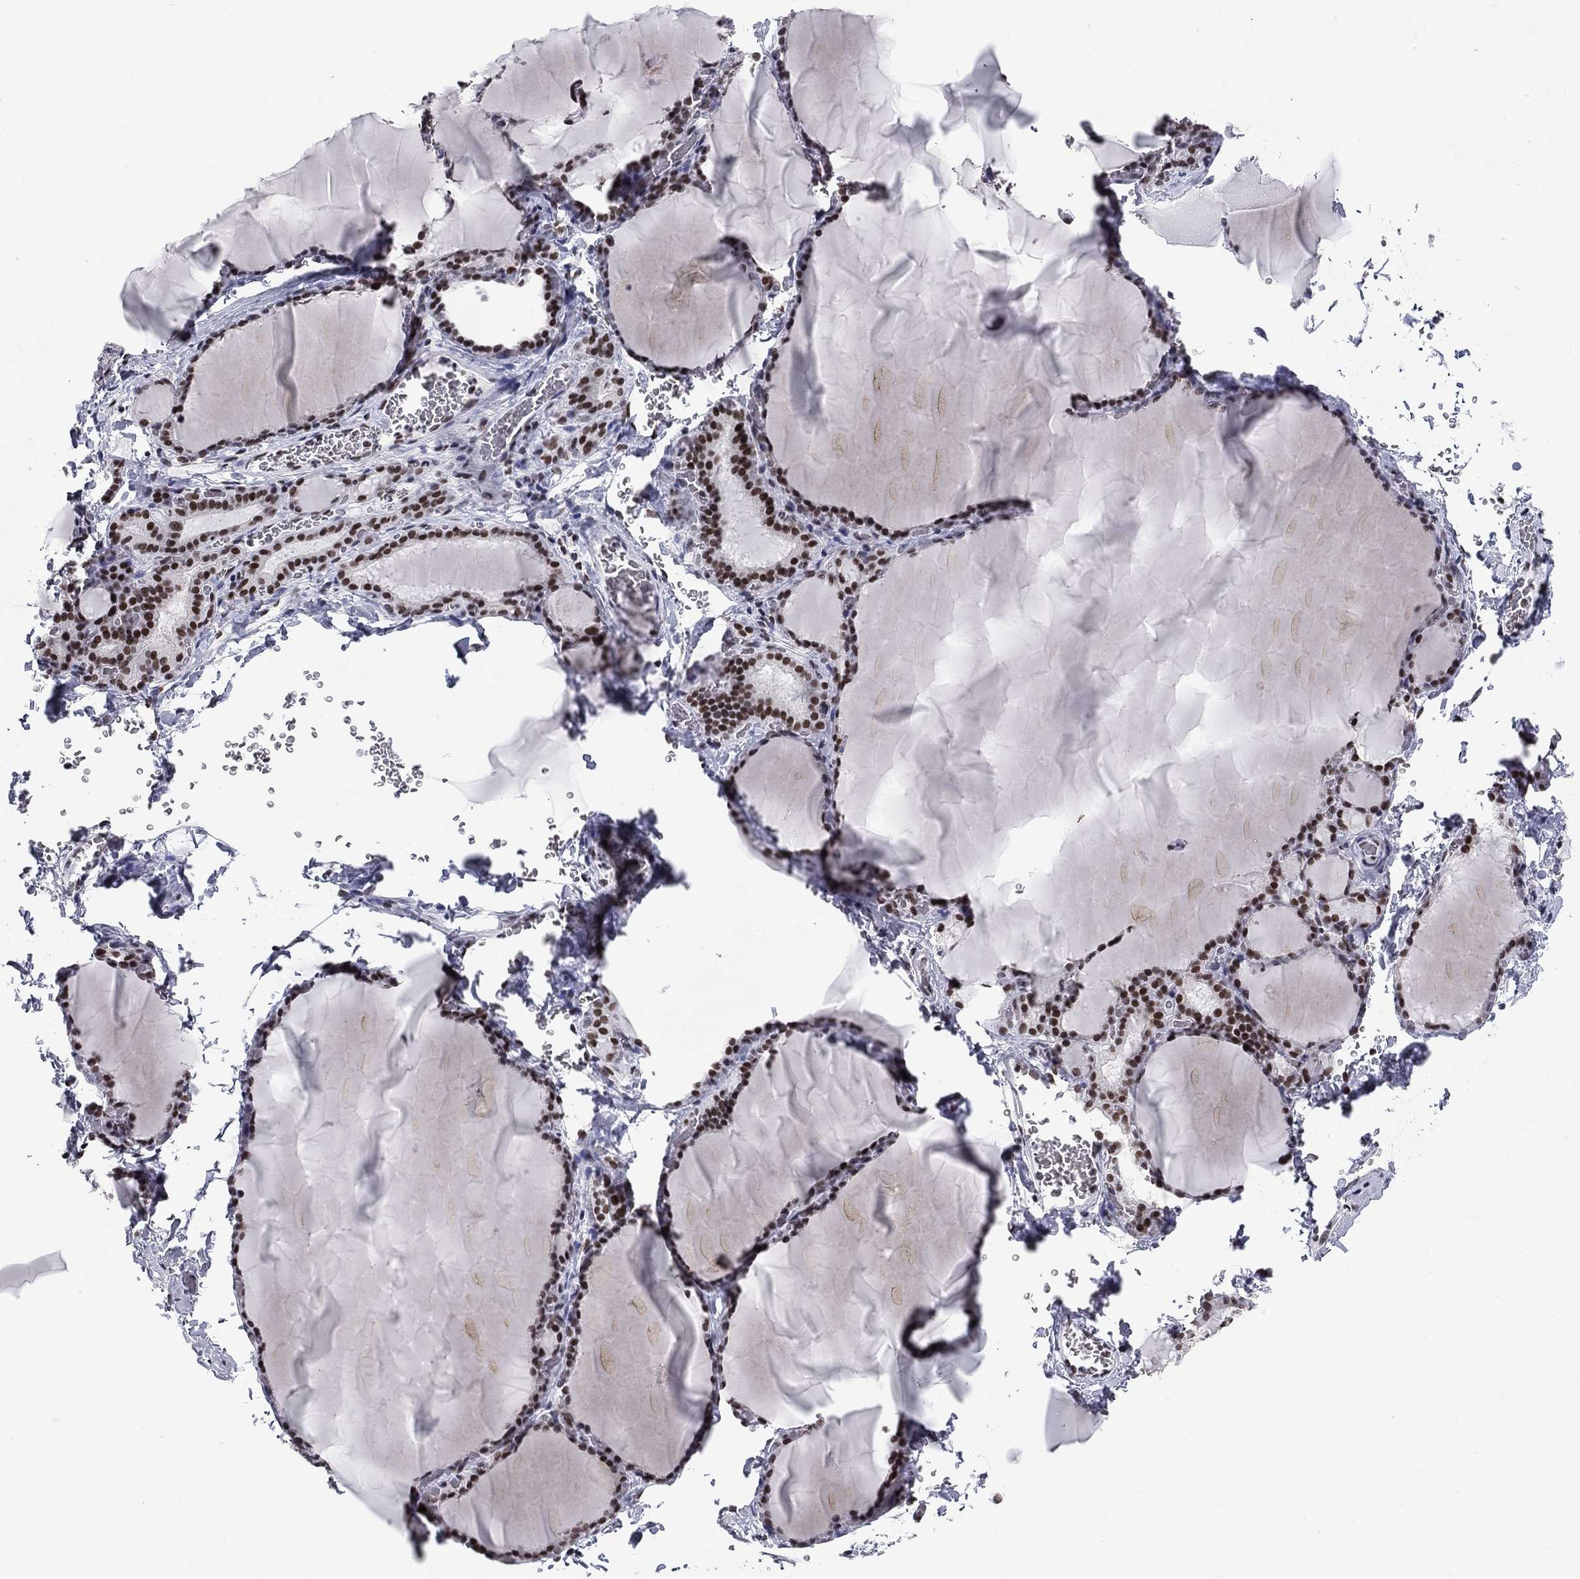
{"staining": {"intensity": "strong", "quantity": ">75%", "location": "nuclear"}, "tissue": "thyroid gland", "cell_type": "Glandular cells", "image_type": "normal", "snomed": [{"axis": "morphology", "description": "Normal tissue, NOS"}, {"axis": "morphology", "description": "Hyperplasia, NOS"}, {"axis": "topography", "description": "Thyroid gland"}], "caption": "The immunohistochemical stain shows strong nuclear staining in glandular cells of normal thyroid gland. (IHC, brightfield microscopy, high magnification).", "gene": "ETV5", "patient": {"sex": "female", "age": 27}}